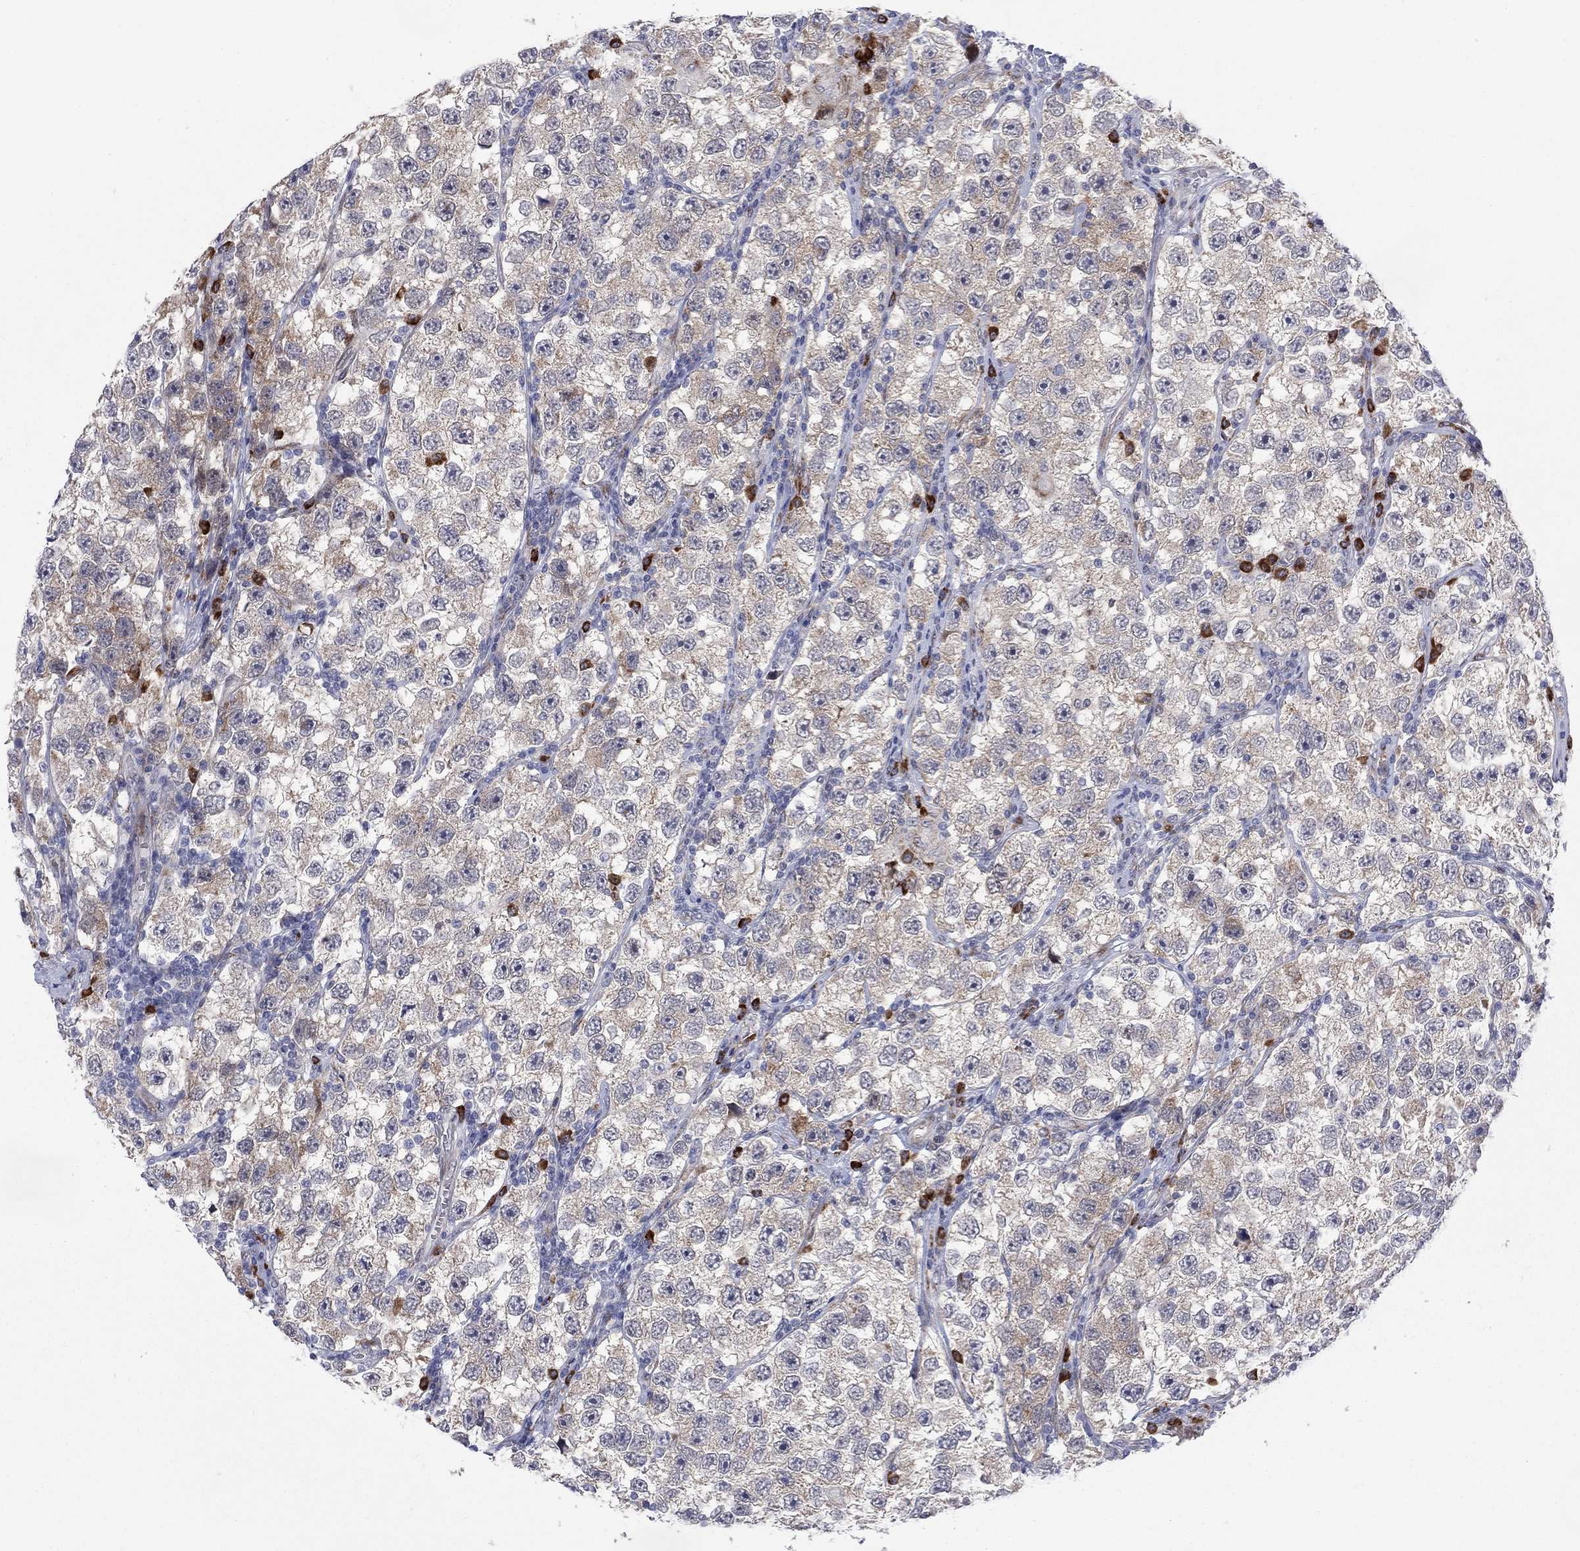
{"staining": {"intensity": "negative", "quantity": "none", "location": "none"}, "tissue": "testis cancer", "cell_type": "Tumor cells", "image_type": "cancer", "snomed": [{"axis": "morphology", "description": "Seminoma, NOS"}, {"axis": "topography", "description": "Testis"}], "caption": "This is an immunohistochemistry micrograph of seminoma (testis). There is no expression in tumor cells.", "gene": "TTC21B", "patient": {"sex": "male", "age": 26}}